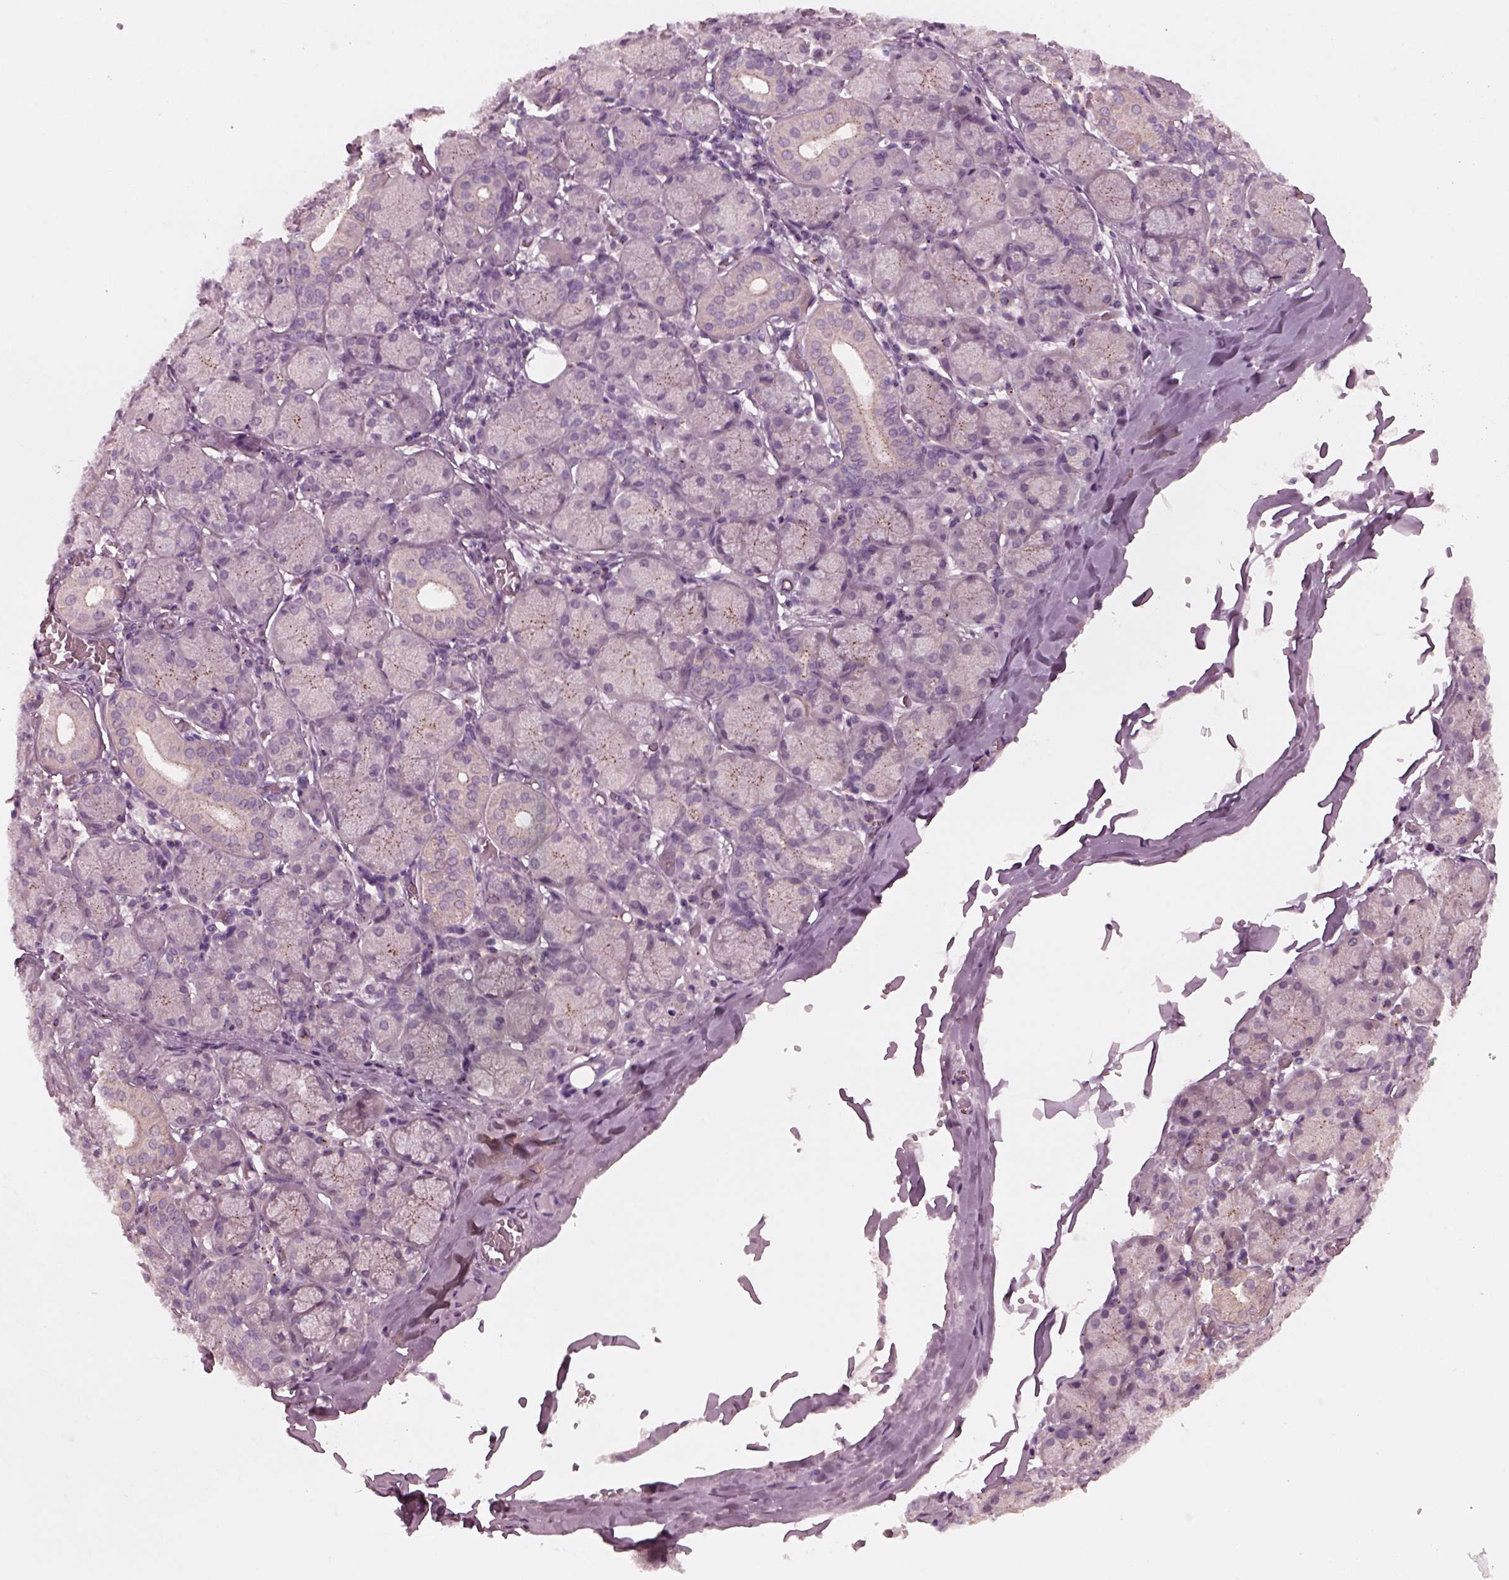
{"staining": {"intensity": "weak", "quantity": "<25%", "location": "cytoplasmic/membranous"}, "tissue": "salivary gland", "cell_type": "Glandular cells", "image_type": "normal", "snomed": [{"axis": "morphology", "description": "Normal tissue, NOS"}, {"axis": "topography", "description": "Salivary gland"}, {"axis": "topography", "description": "Peripheral nerve tissue"}], "caption": "Immunohistochemistry micrograph of unremarkable salivary gland: human salivary gland stained with DAB exhibits no significant protein staining in glandular cells.", "gene": "SAXO1", "patient": {"sex": "female", "age": 24}}